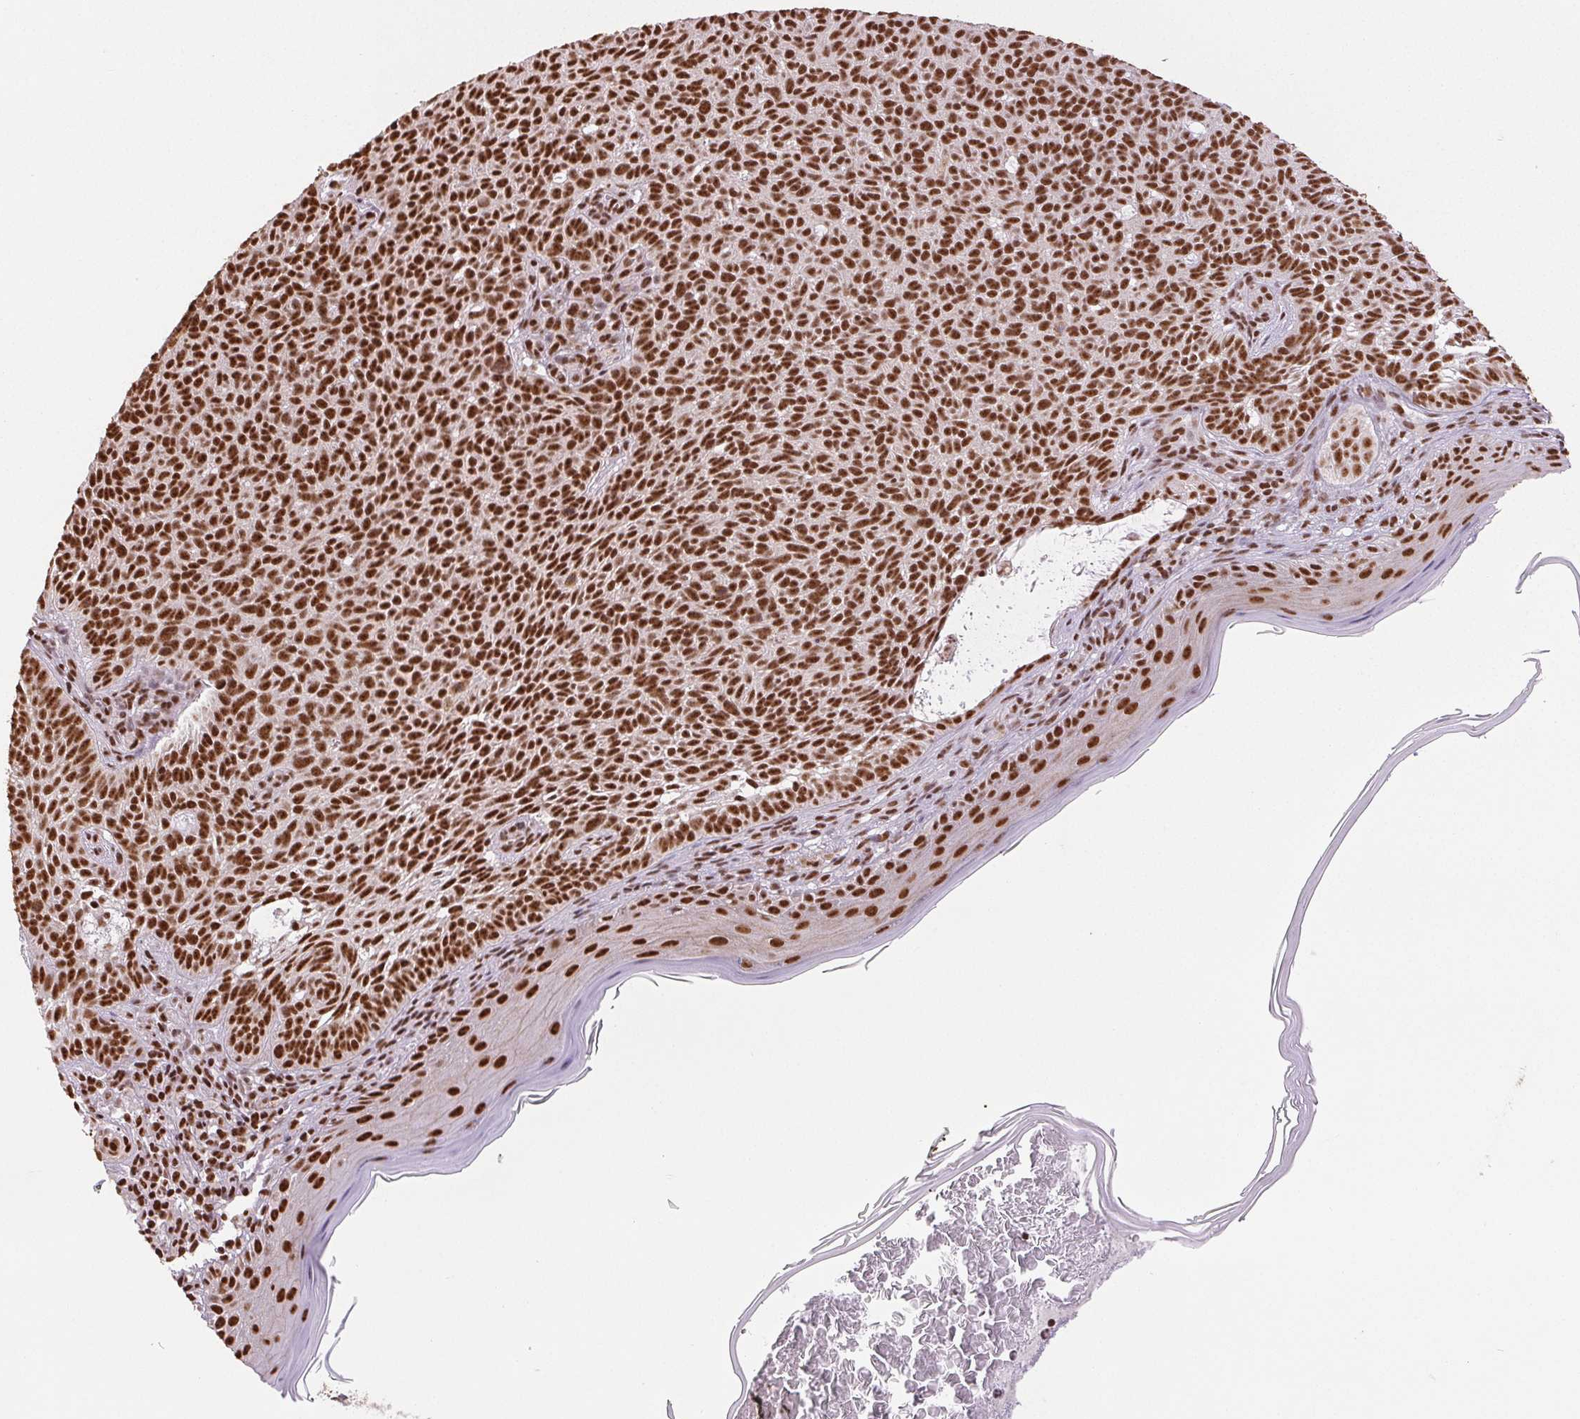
{"staining": {"intensity": "strong", "quantity": ">75%", "location": "nuclear"}, "tissue": "skin cancer", "cell_type": "Tumor cells", "image_type": "cancer", "snomed": [{"axis": "morphology", "description": "Basal cell carcinoma"}, {"axis": "topography", "description": "Skin"}], "caption": "An immunohistochemistry photomicrograph of tumor tissue is shown. Protein staining in brown shows strong nuclear positivity in skin cancer within tumor cells.", "gene": "IK", "patient": {"sex": "male", "age": 78}}